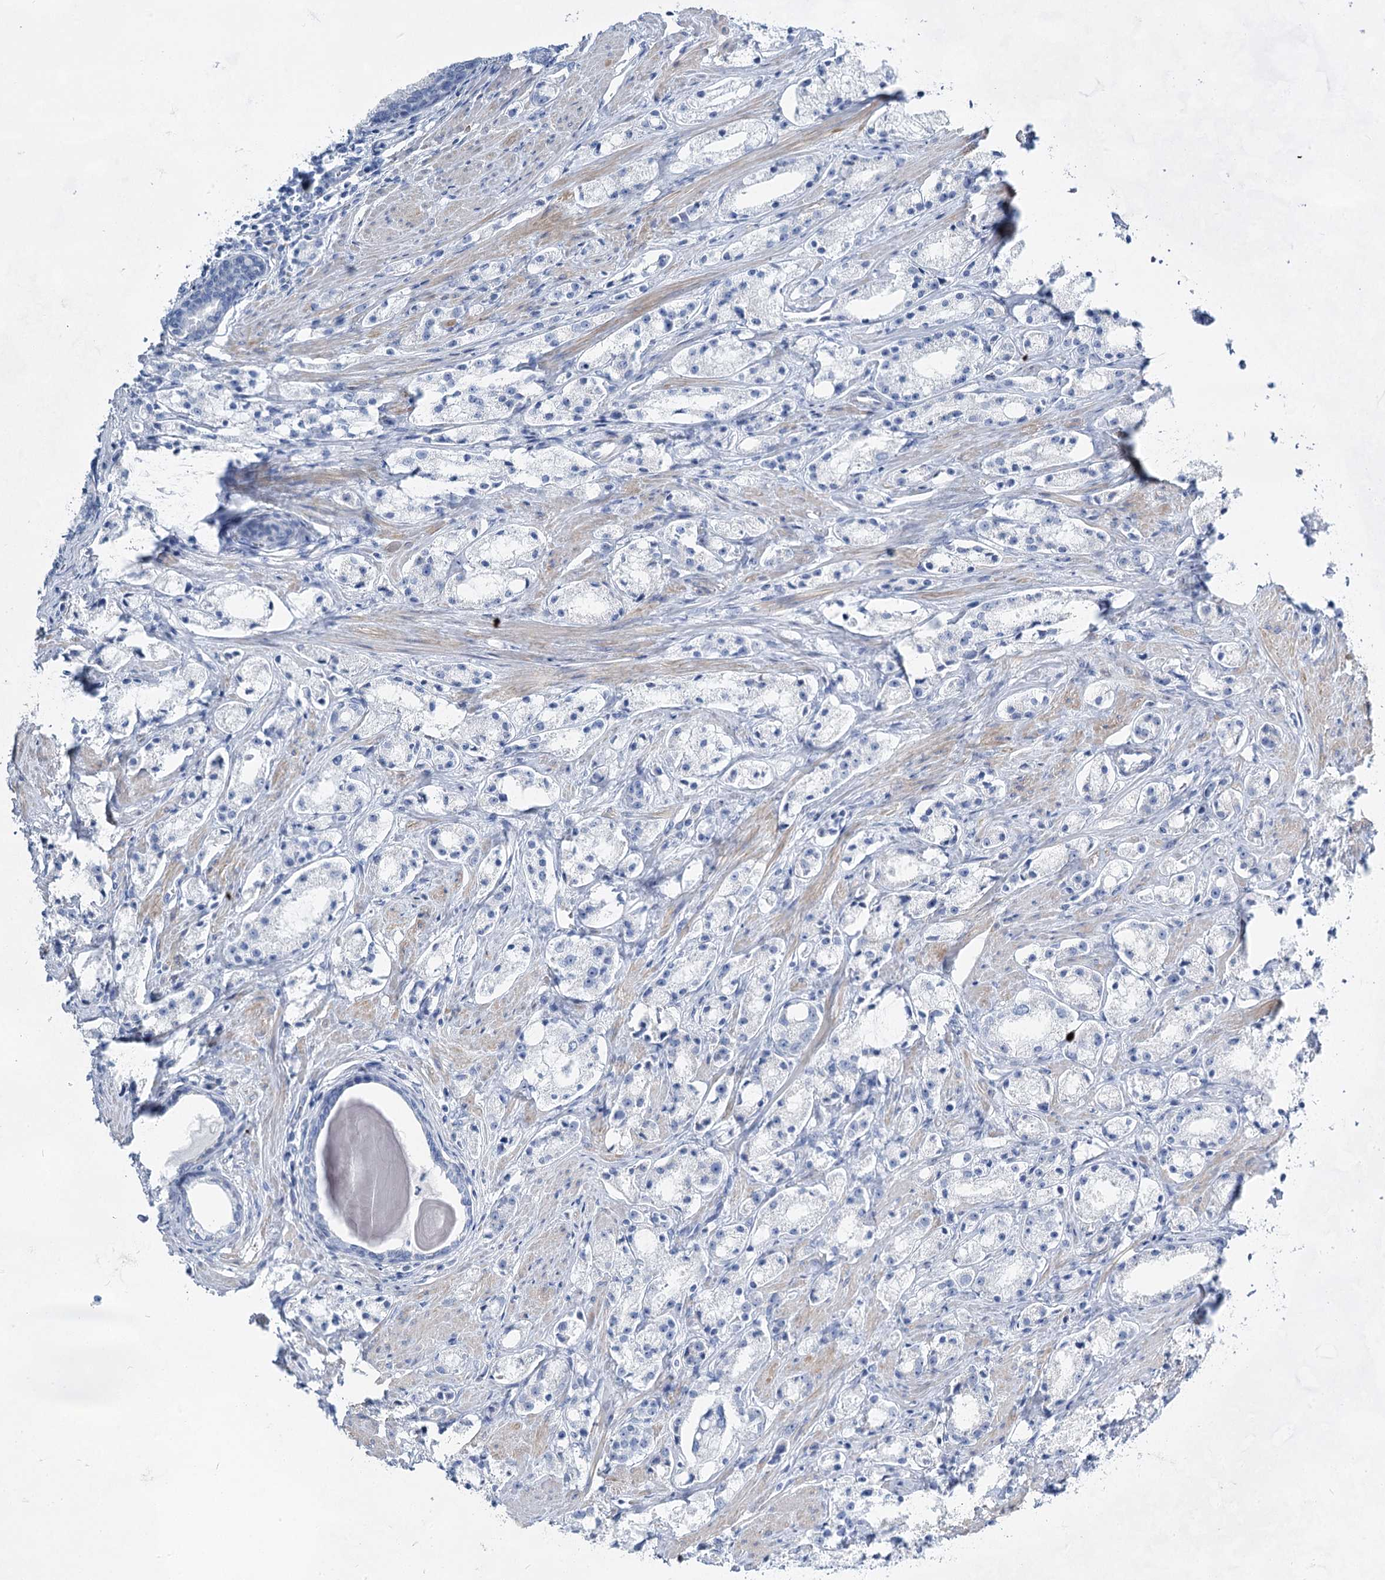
{"staining": {"intensity": "negative", "quantity": "none", "location": "none"}, "tissue": "prostate cancer", "cell_type": "Tumor cells", "image_type": "cancer", "snomed": [{"axis": "morphology", "description": "Adenocarcinoma, High grade"}, {"axis": "topography", "description": "Prostate"}], "caption": "IHC histopathology image of human high-grade adenocarcinoma (prostate) stained for a protein (brown), which reveals no positivity in tumor cells. (DAB immunohistochemistry, high magnification).", "gene": "ACRV1", "patient": {"sex": "male", "age": 66}}